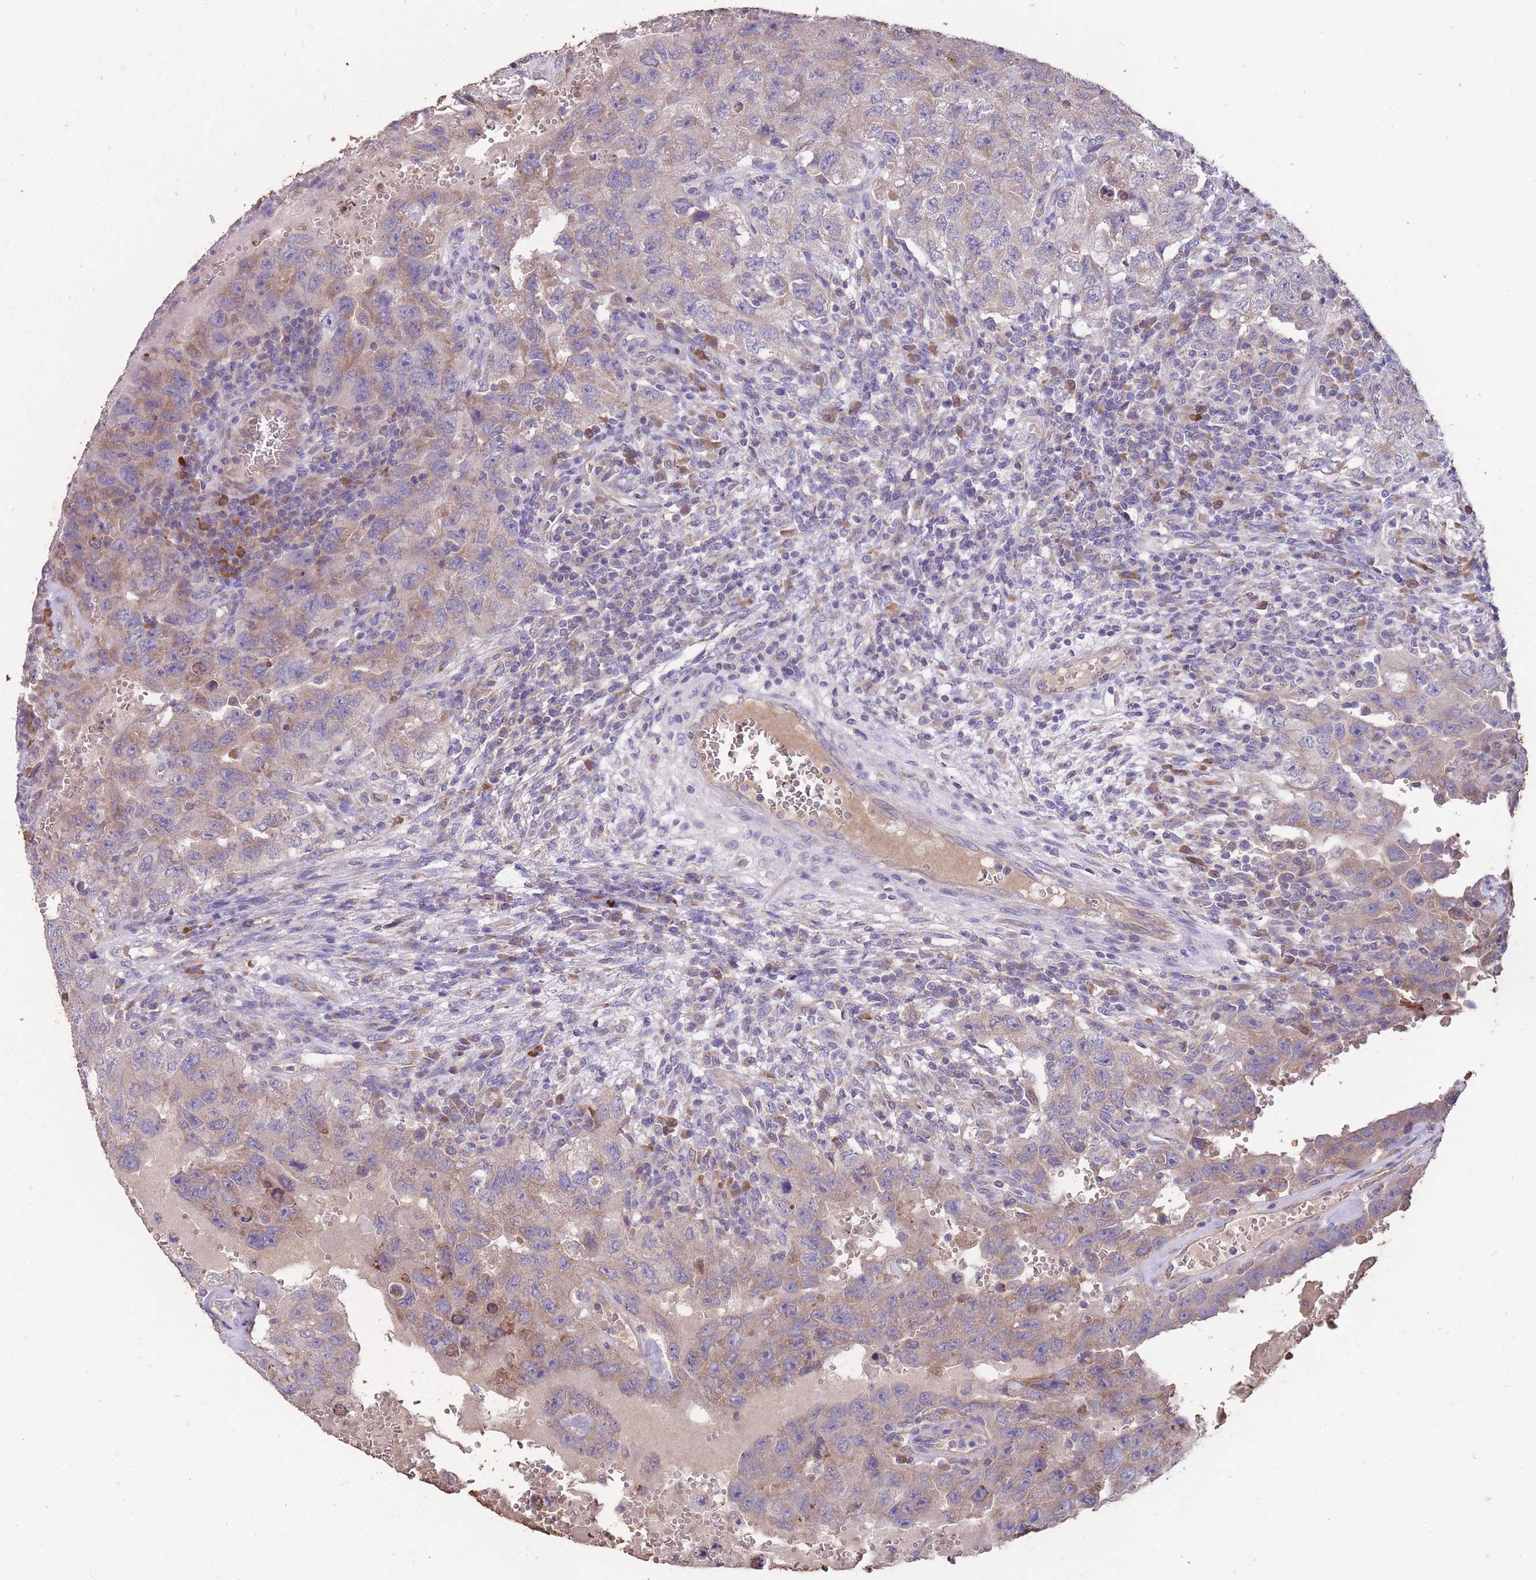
{"staining": {"intensity": "weak", "quantity": ">75%", "location": "cytoplasmic/membranous"}, "tissue": "testis cancer", "cell_type": "Tumor cells", "image_type": "cancer", "snomed": [{"axis": "morphology", "description": "Carcinoma, Embryonal, NOS"}, {"axis": "topography", "description": "Testis"}], "caption": "Protein analysis of testis embryonal carcinoma tissue shows weak cytoplasmic/membranous staining in approximately >75% of tumor cells.", "gene": "STIM2", "patient": {"sex": "male", "age": 26}}